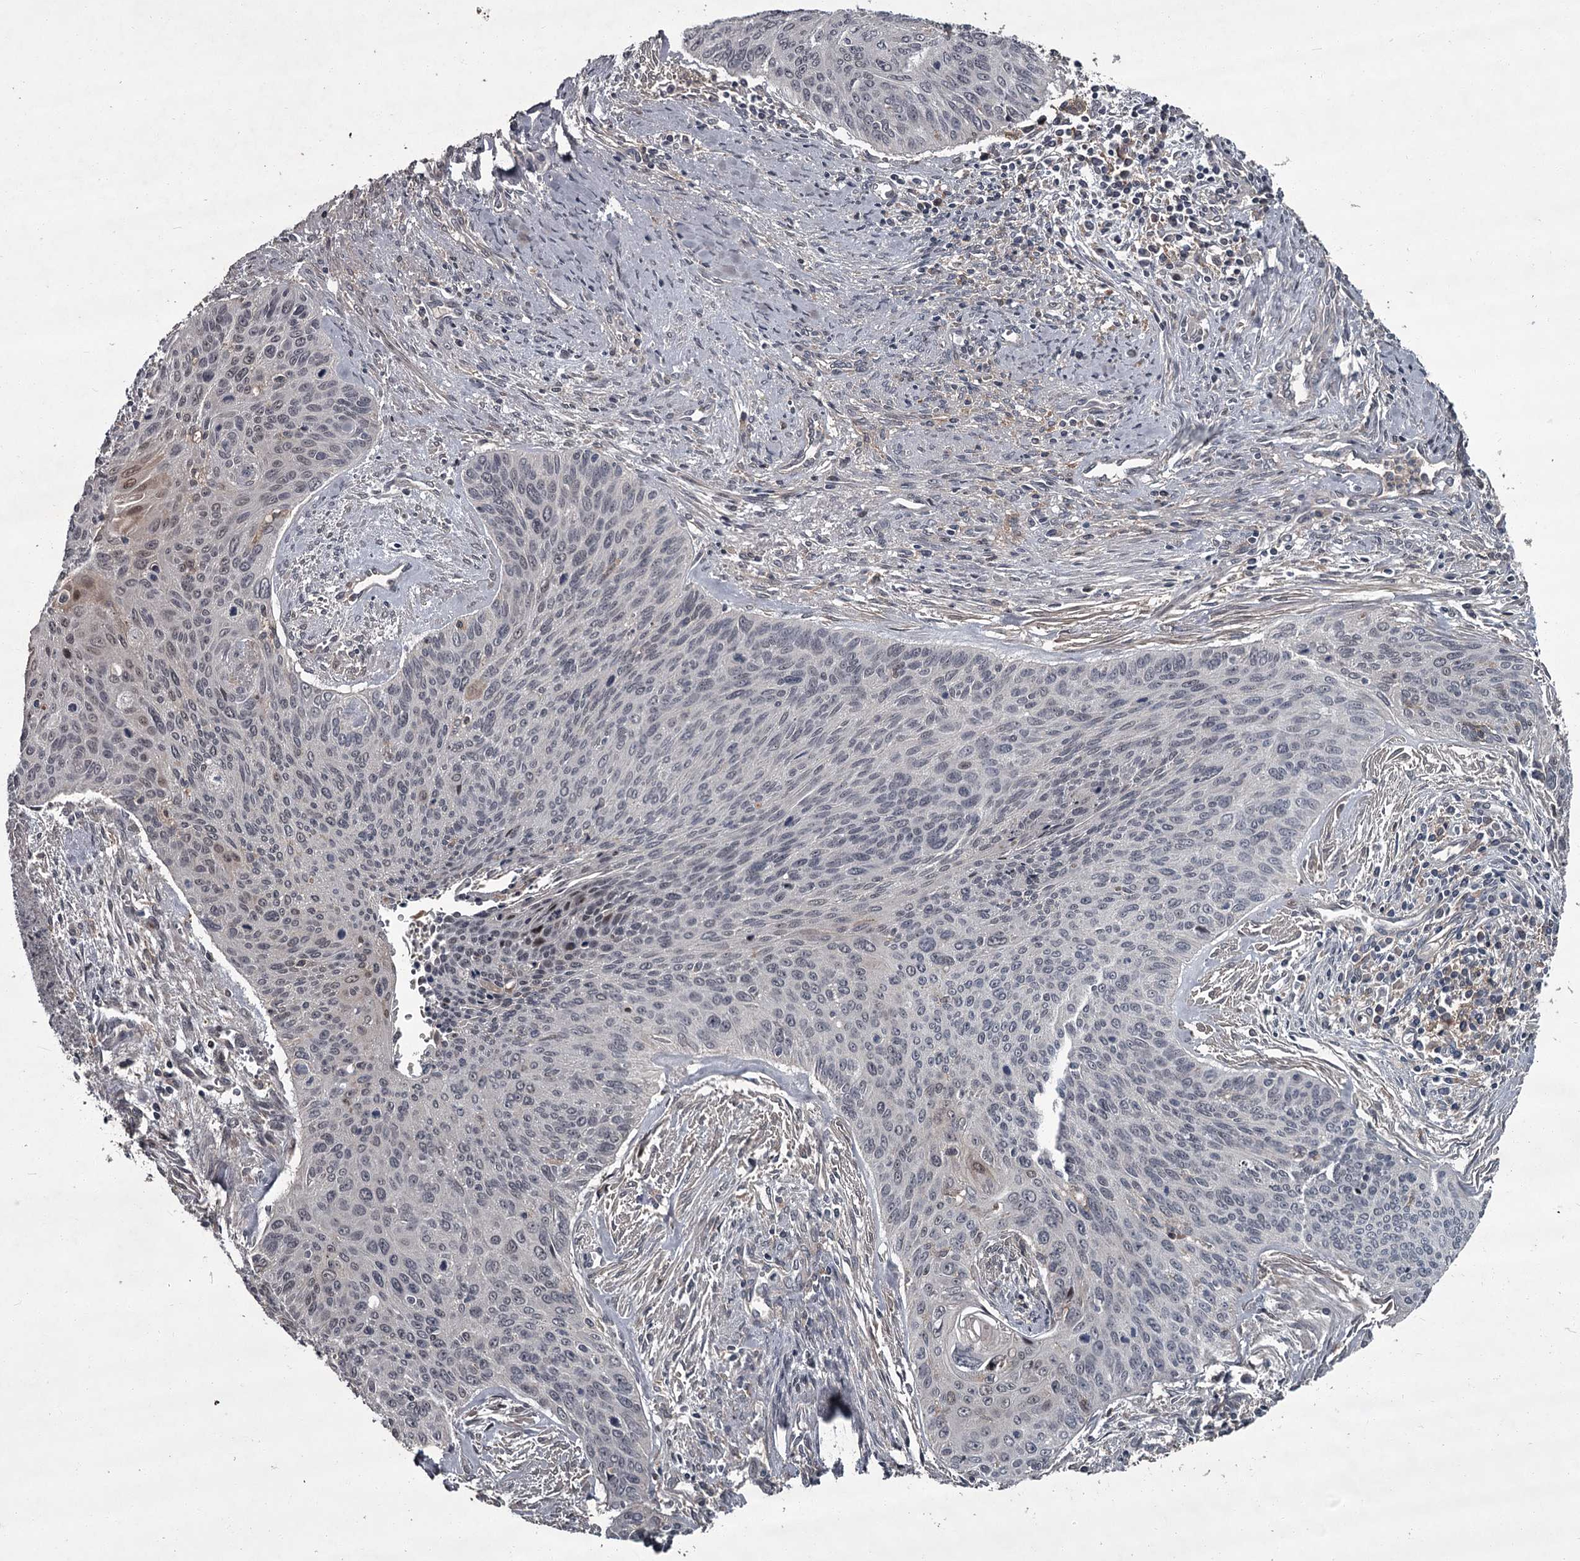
{"staining": {"intensity": "weak", "quantity": "<25%", "location": "nuclear"}, "tissue": "cervical cancer", "cell_type": "Tumor cells", "image_type": "cancer", "snomed": [{"axis": "morphology", "description": "Squamous cell carcinoma, NOS"}, {"axis": "topography", "description": "Cervix"}], "caption": "An immunohistochemistry (IHC) micrograph of squamous cell carcinoma (cervical) is shown. There is no staining in tumor cells of squamous cell carcinoma (cervical).", "gene": "FLVCR2", "patient": {"sex": "female", "age": 55}}